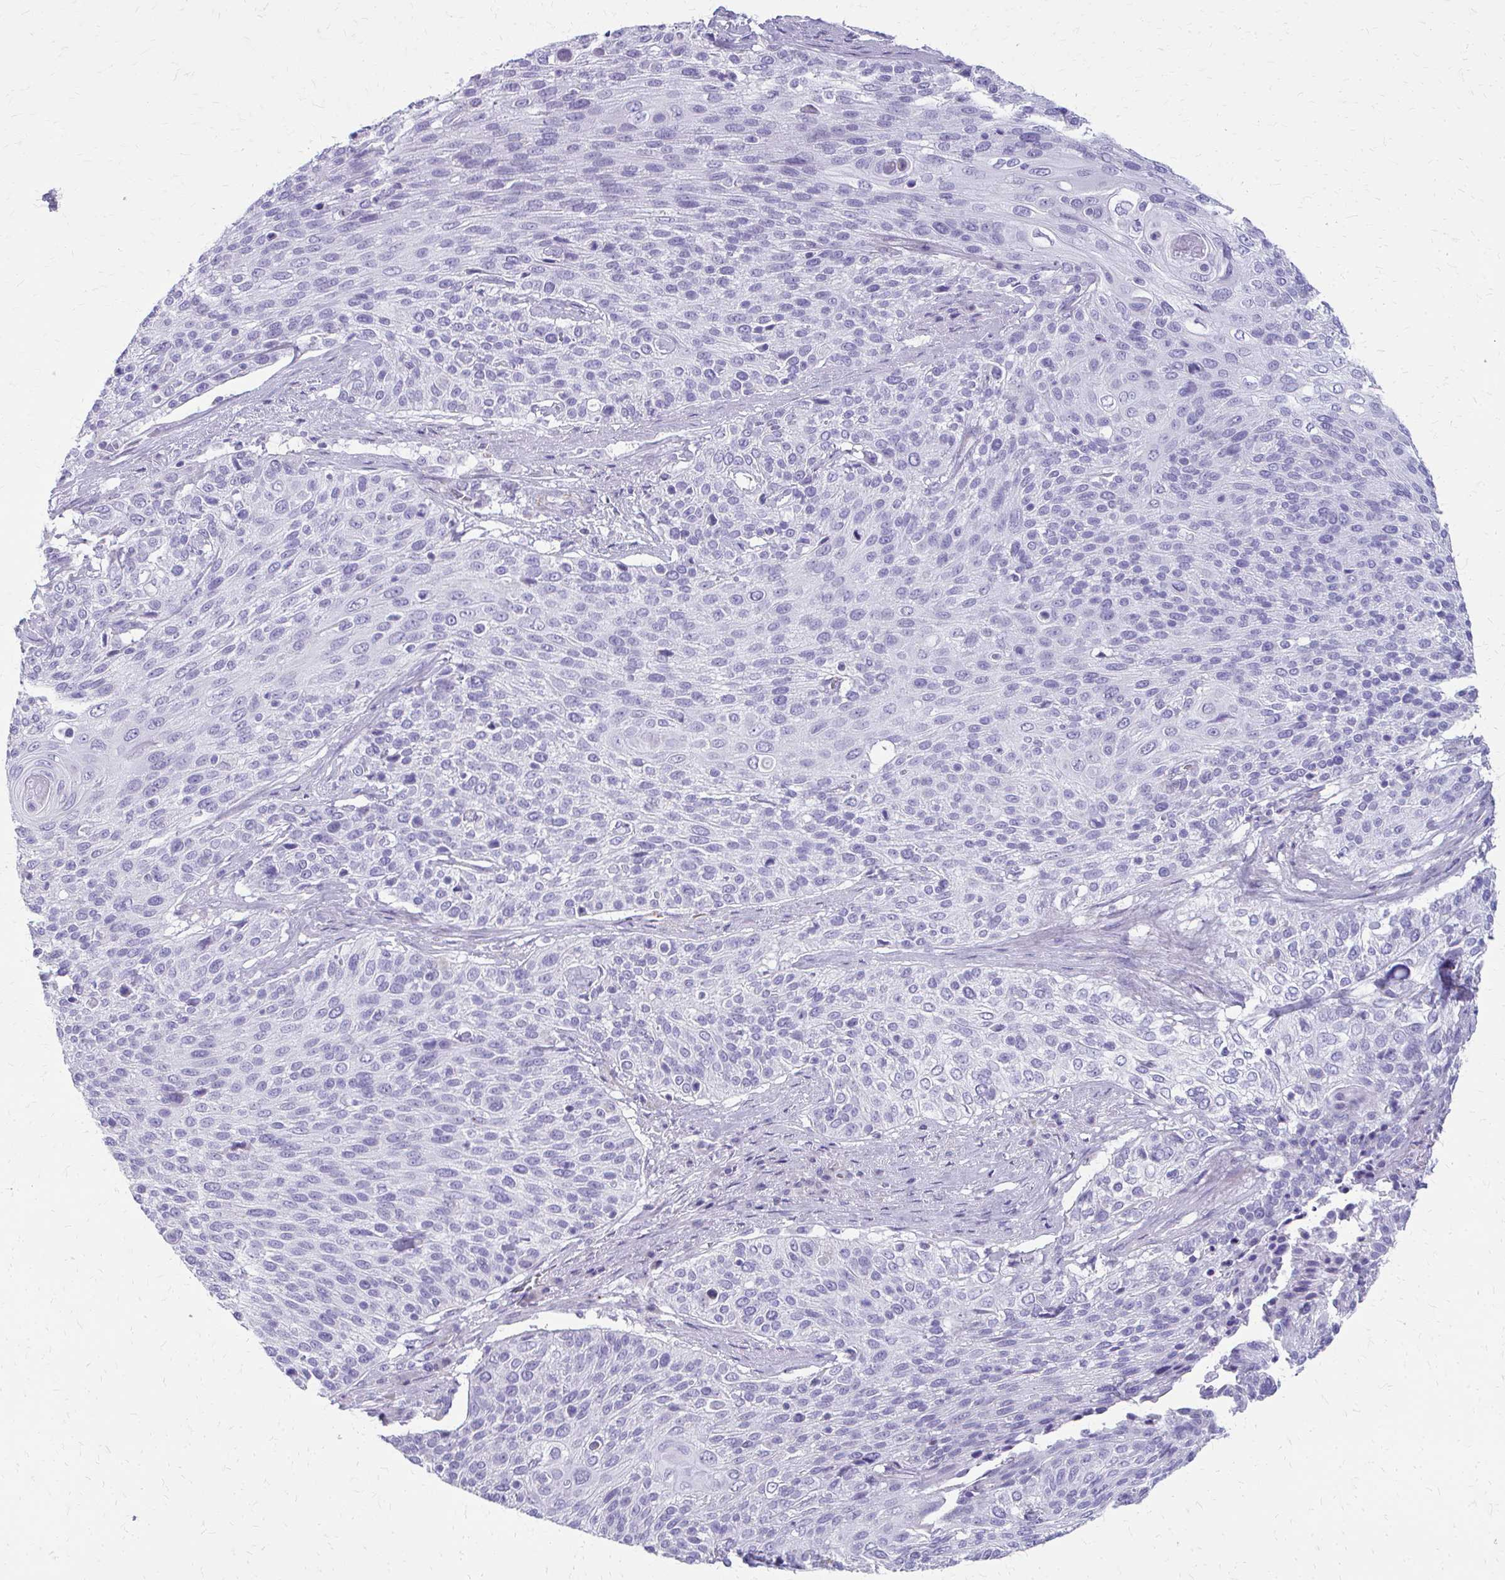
{"staining": {"intensity": "negative", "quantity": "none", "location": "none"}, "tissue": "cervical cancer", "cell_type": "Tumor cells", "image_type": "cancer", "snomed": [{"axis": "morphology", "description": "Squamous cell carcinoma, NOS"}, {"axis": "topography", "description": "Cervix"}], "caption": "A high-resolution photomicrograph shows immunohistochemistry (IHC) staining of squamous cell carcinoma (cervical), which exhibits no significant staining in tumor cells.", "gene": "TRIM6", "patient": {"sex": "female", "age": 31}}